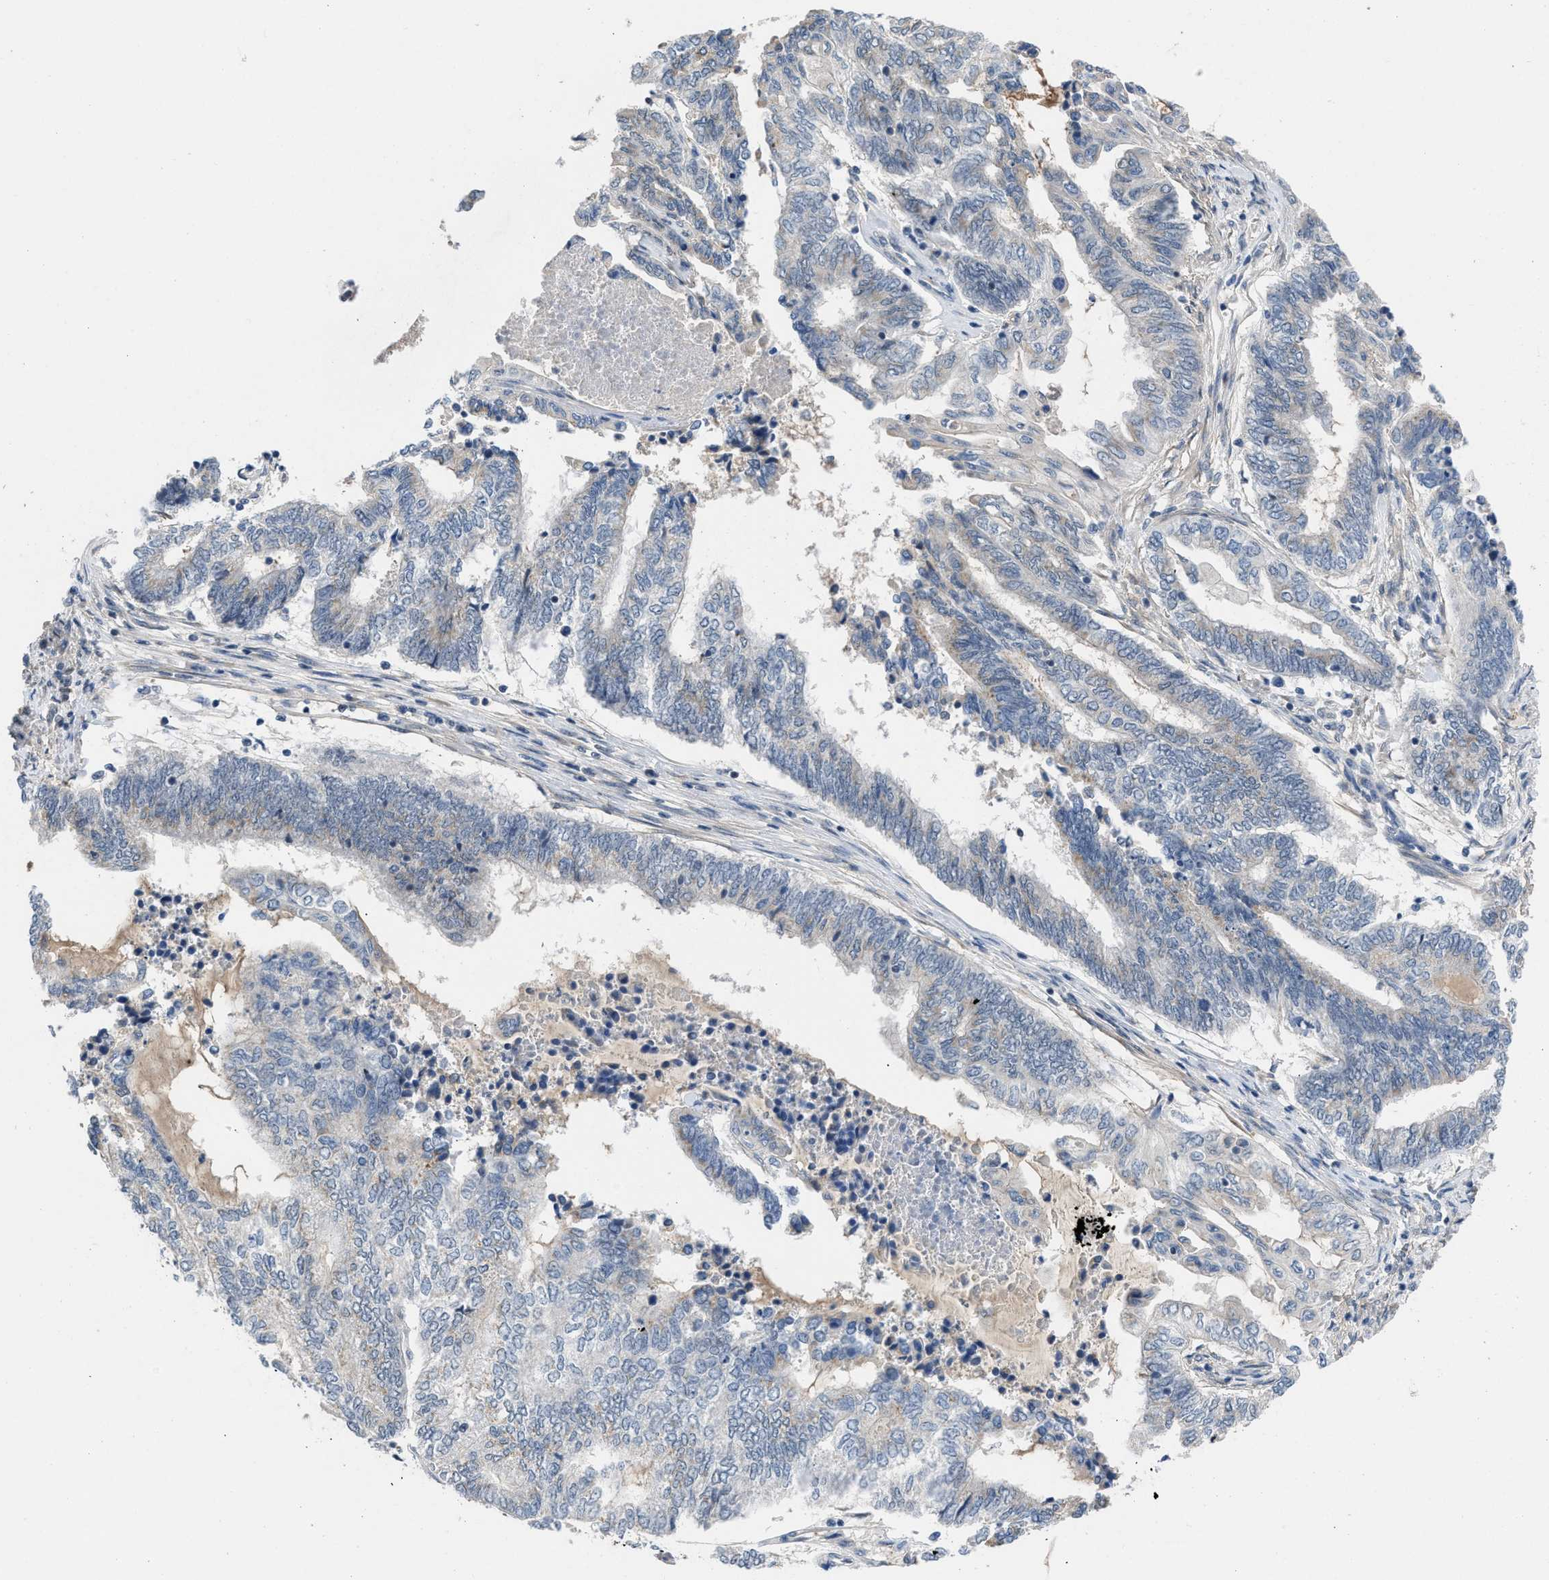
{"staining": {"intensity": "weak", "quantity": "<25%", "location": "cytoplasmic/membranous"}, "tissue": "endometrial cancer", "cell_type": "Tumor cells", "image_type": "cancer", "snomed": [{"axis": "morphology", "description": "Adenocarcinoma, NOS"}, {"axis": "topography", "description": "Uterus"}, {"axis": "topography", "description": "Endometrium"}], "caption": "Endometrial cancer was stained to show a protein in brown. There is no significant positivity in tumor cells. (DAB immunohistochemistry (IHC) visualized using brightfield microscopy, high magnification).", "gene": "TERF2IP", "patient": {"sex": "female", "age": 70}}